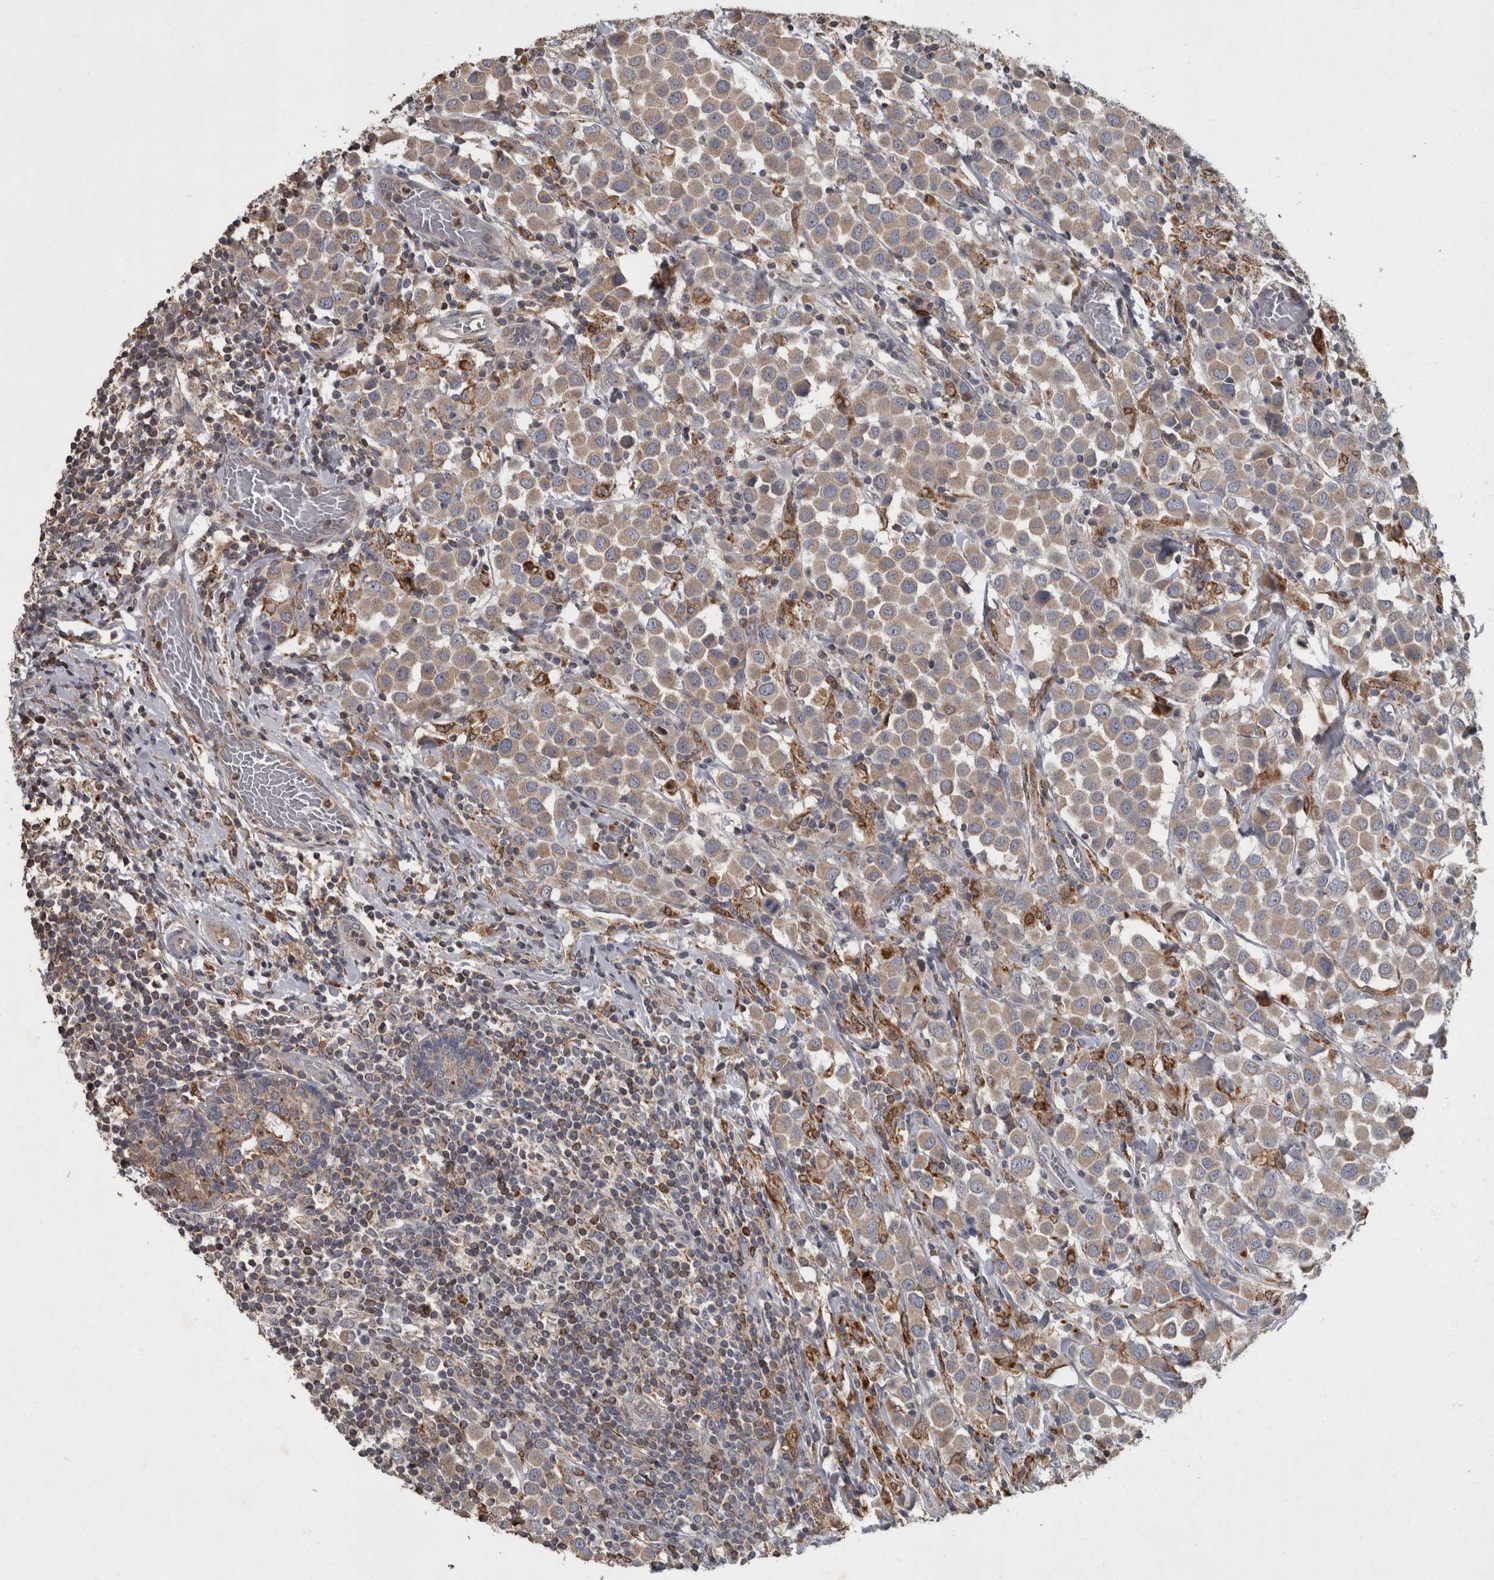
{"staining": {"intensity": "weak", "quantity": ">75%", "location": "cytoplasmic/membranous"}, "tissue": "breast cancer", "cell_type": "Tumor cells", "image_type": "cancer", "snomed": [{"axis": "morphology", "description": "Duct carcinoma"}, {"axis": "topography", "description": "Breast"}], "caption": "Immunohistochemistry (IHC) (DAB (3,3'-diaminobenzidine)) staining of breast cancer (infiltrating ductal carcinoma) displays weak cytoplasmic/membranous protein expression in about >75% of tumor cells. (brown staining indicates protein expression, while blue staining denotes nuclei).", "gene": "PPP1R3C", "patient": {"sex": "female", "age": 61}}